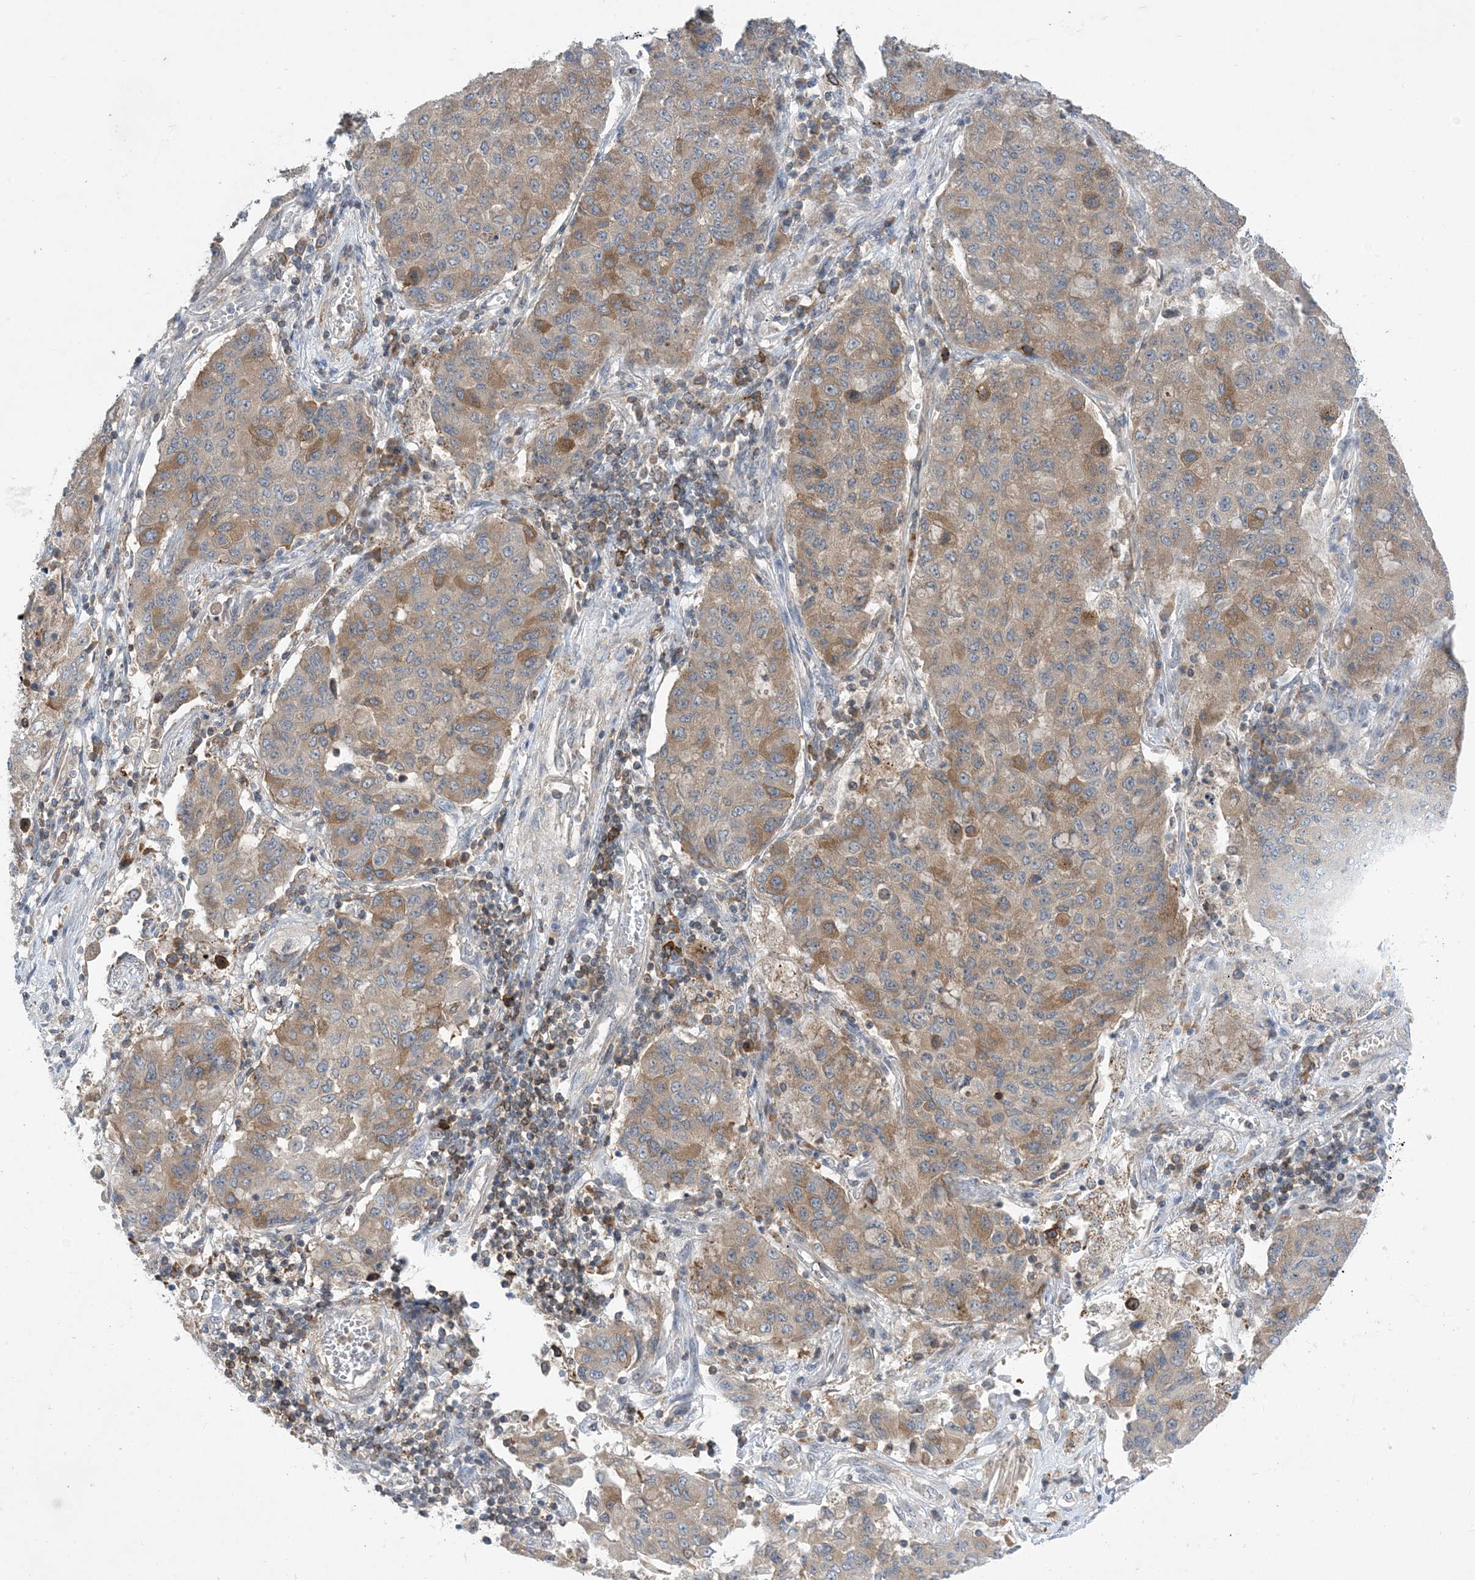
{"staining": {"intensity": "moderate", "quantity": "<25%", "location": "cytoplasmic/membranous"}, "tissue": "lung cancer", "cell_type": "Tumor cells", "image_type": "cancer", "snomed": [{"axis": "morphology", "description": "Squamous cell carcinoma, NOS"}, {"axis": "topography", "description": "Lung"}], "caption": "Approximately <25% of tumor cells in human lung squamous cell carcinoma demonstrate moderate cytoplasmic/membranous protein staining as visualized by brown immunohistochemical staining.", "gene": "AOC1", "patient": {"sex": "male", "age": 74}}